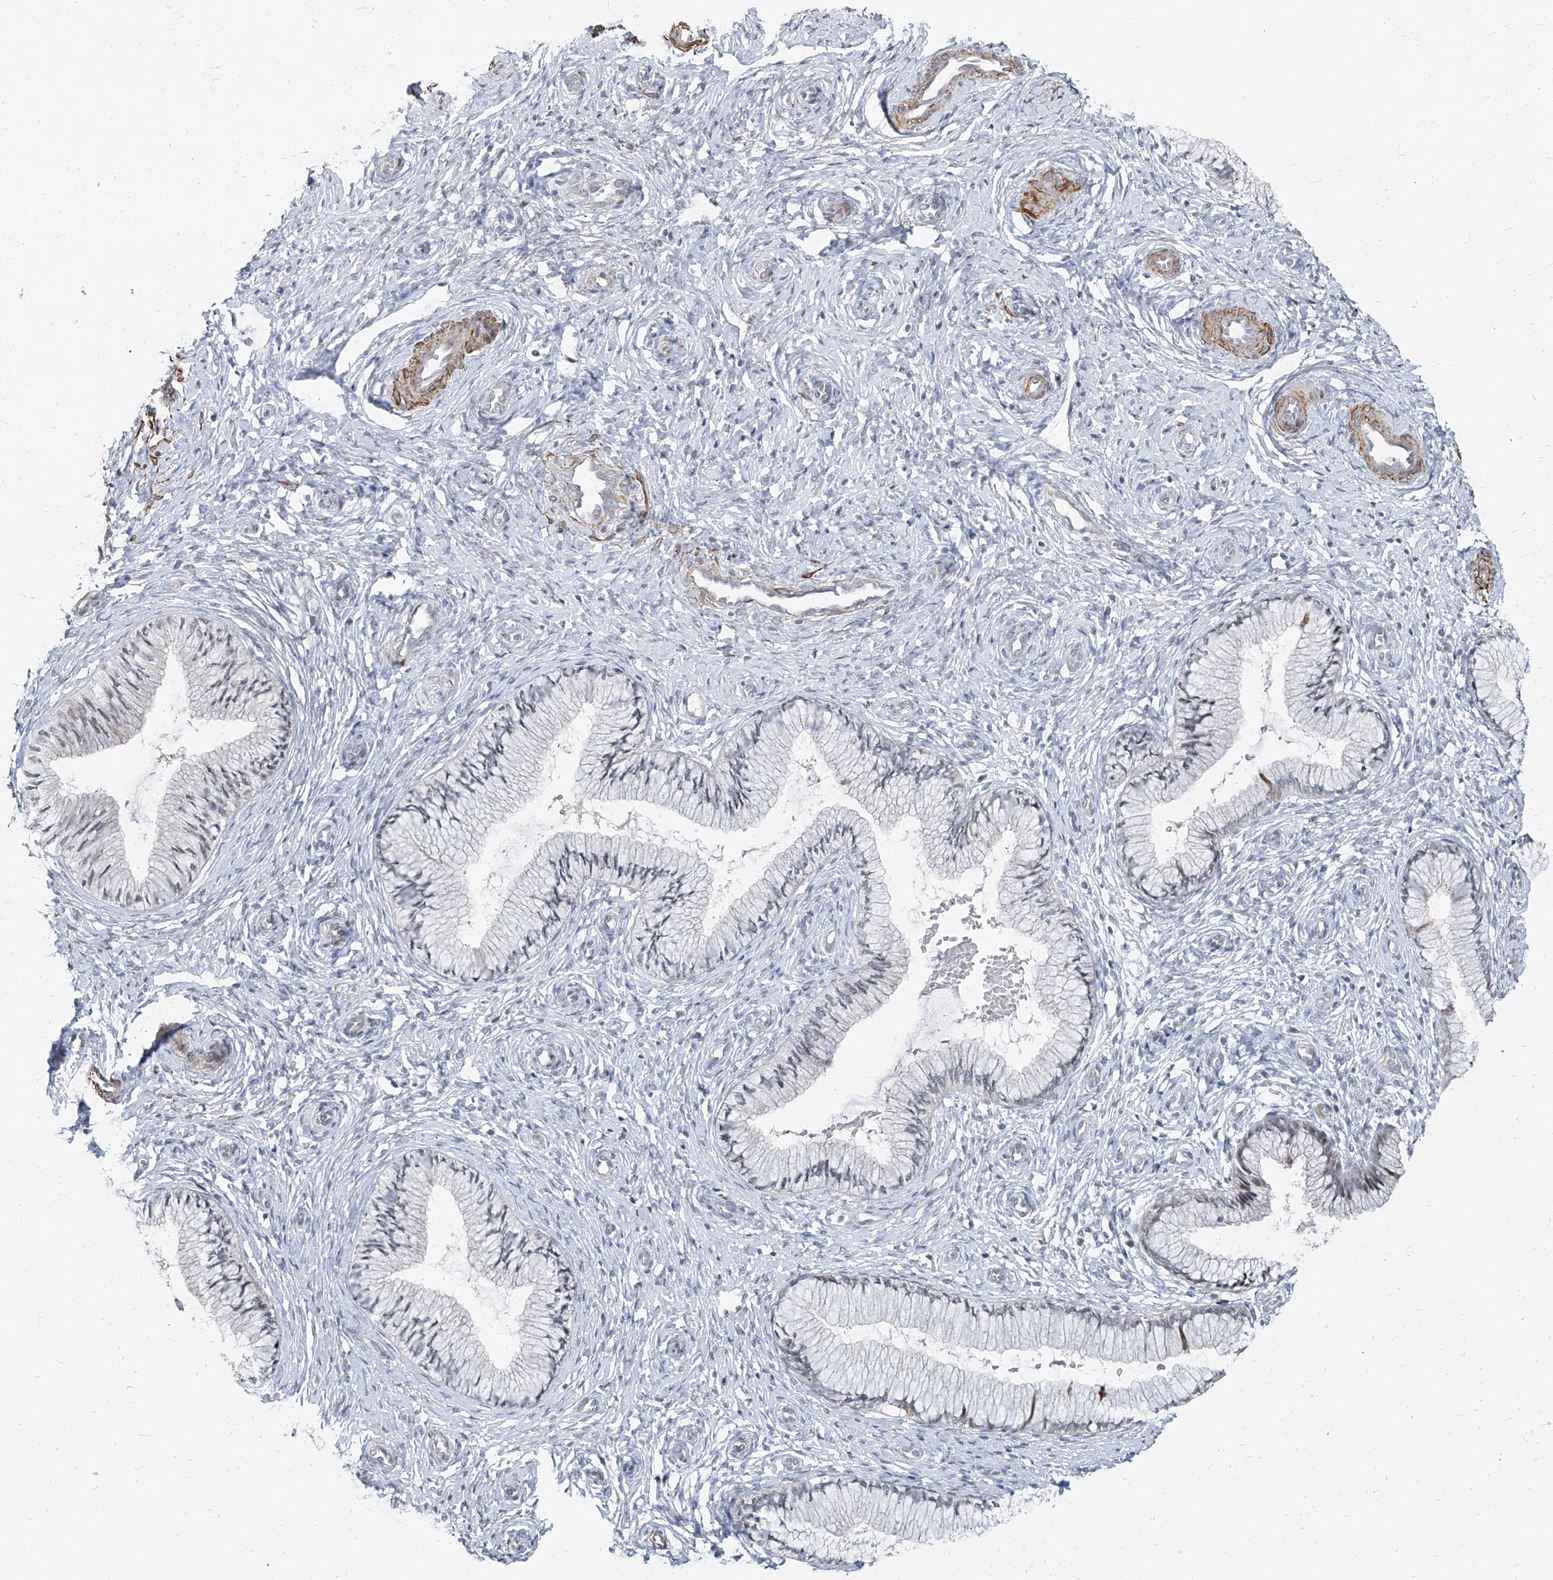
{"staining": {"intensity": "negative", "quantity": "none", "location": "none"}, "tissue": "cervix", "cell_type": "Glandular cells", "image_type": "normal", "snomed": [{"axis": "morphology", "description": "Normal tissue, NOS"}, {"axis": "topography", "description": "Cervix"}], "caption": "A photomicrograph of cervix stained for a protein shows no brown staining in glandular cells. The staining was performed using DAB to visualize the protein expression in brown, while the nuclei were stained in blue with hematoxylin (Magnification: 20x).", "gene": "TXLNB", "patient": {"sex": "female", "age": 27}}